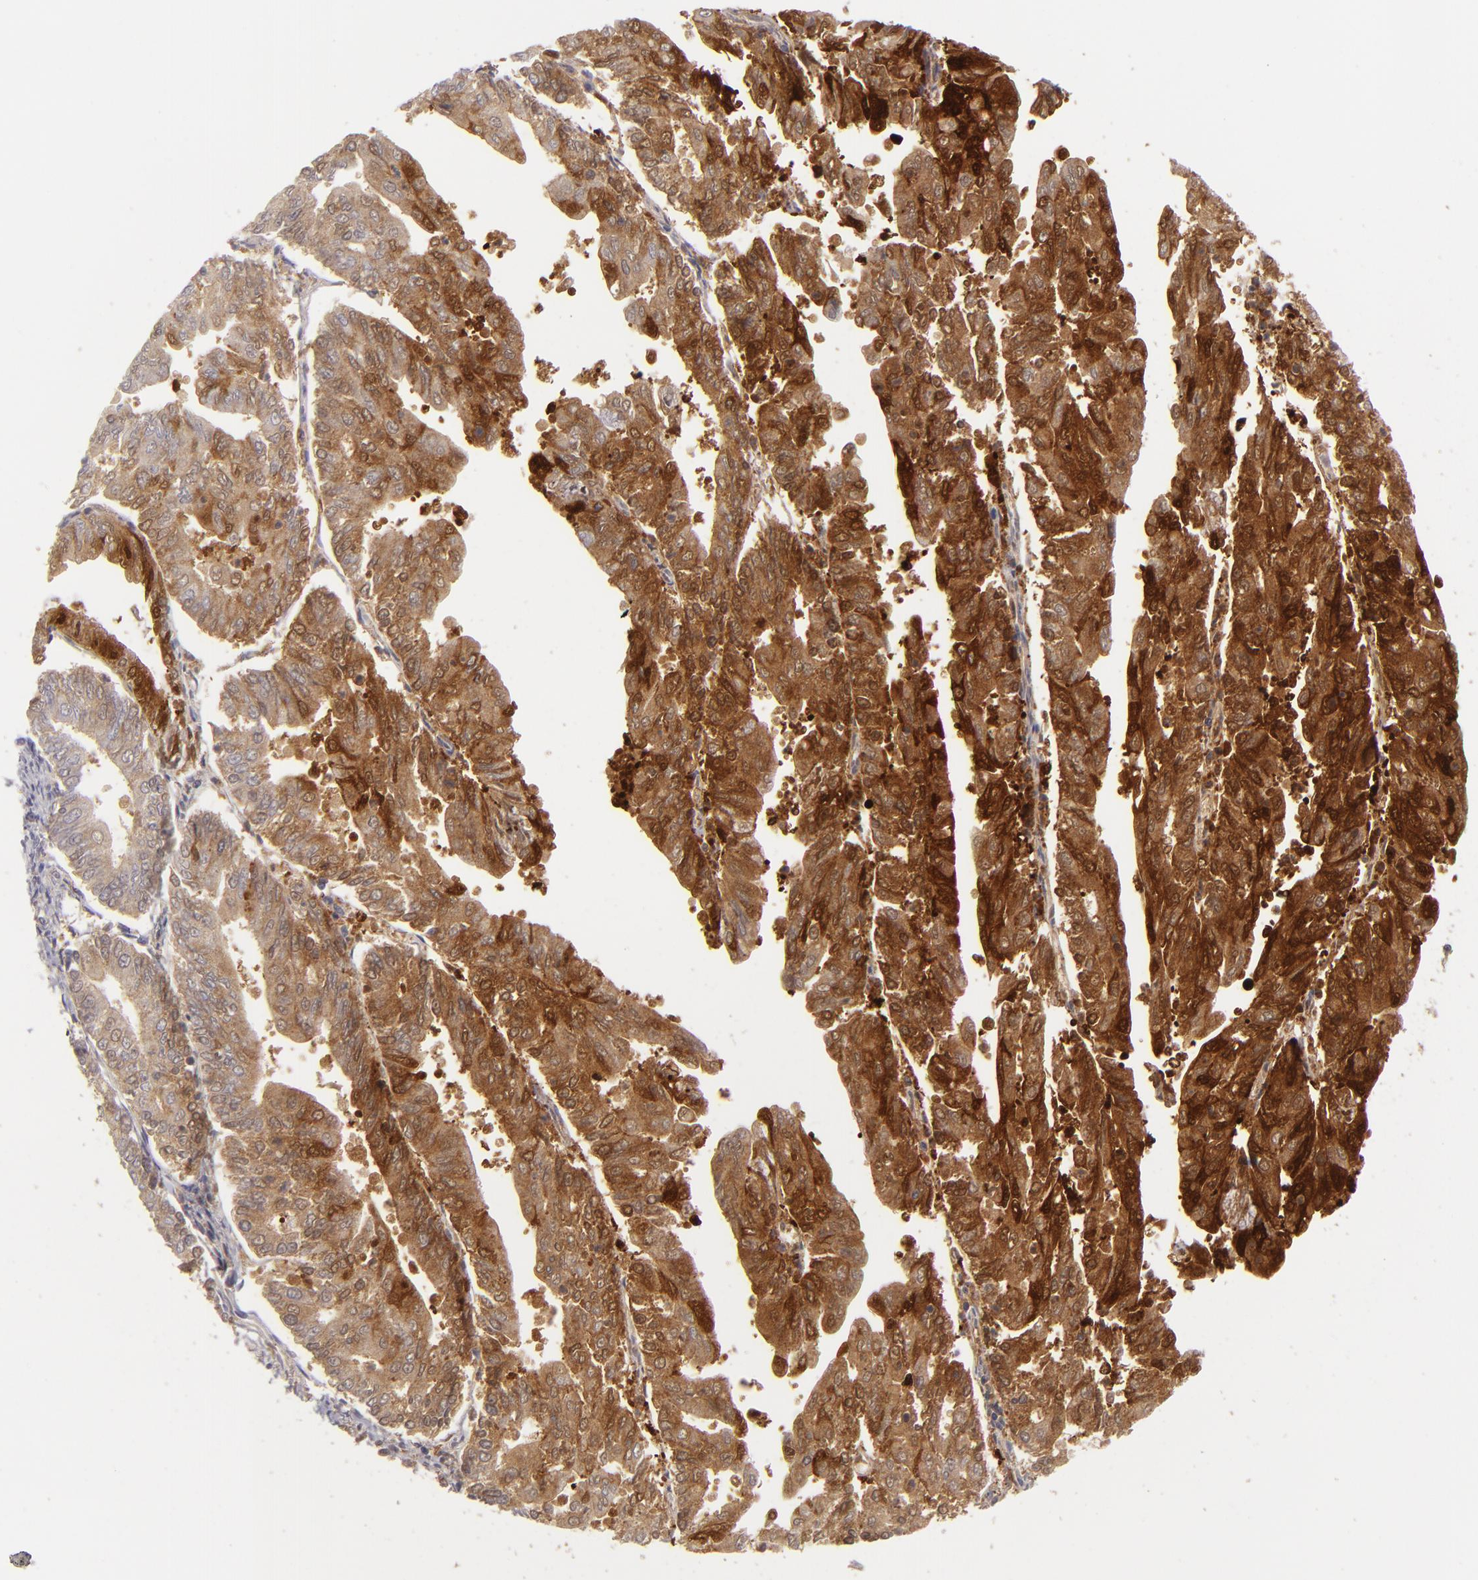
{"staining": {"intensity": "strong", "quantity": ">75%", "location": "cytoplasmic/membranous"}, "tissue": "endometrial cancer", "cell_type": "Tumor cells", "image_type": "cancer", "snomed": [{"axis": "morphology", "description": "Adenocarcinoma, NOS"}, {"axis": "topography", "description": "Endometrium"}], "caption": "Tumor cells display high levels of strong cytoplasmic/membranous expression in about >75% of cells in human endometrial cancer (adenocarcinoma).", "gene": "MMP10", "patient": {"sex": "female", "age": 79}}